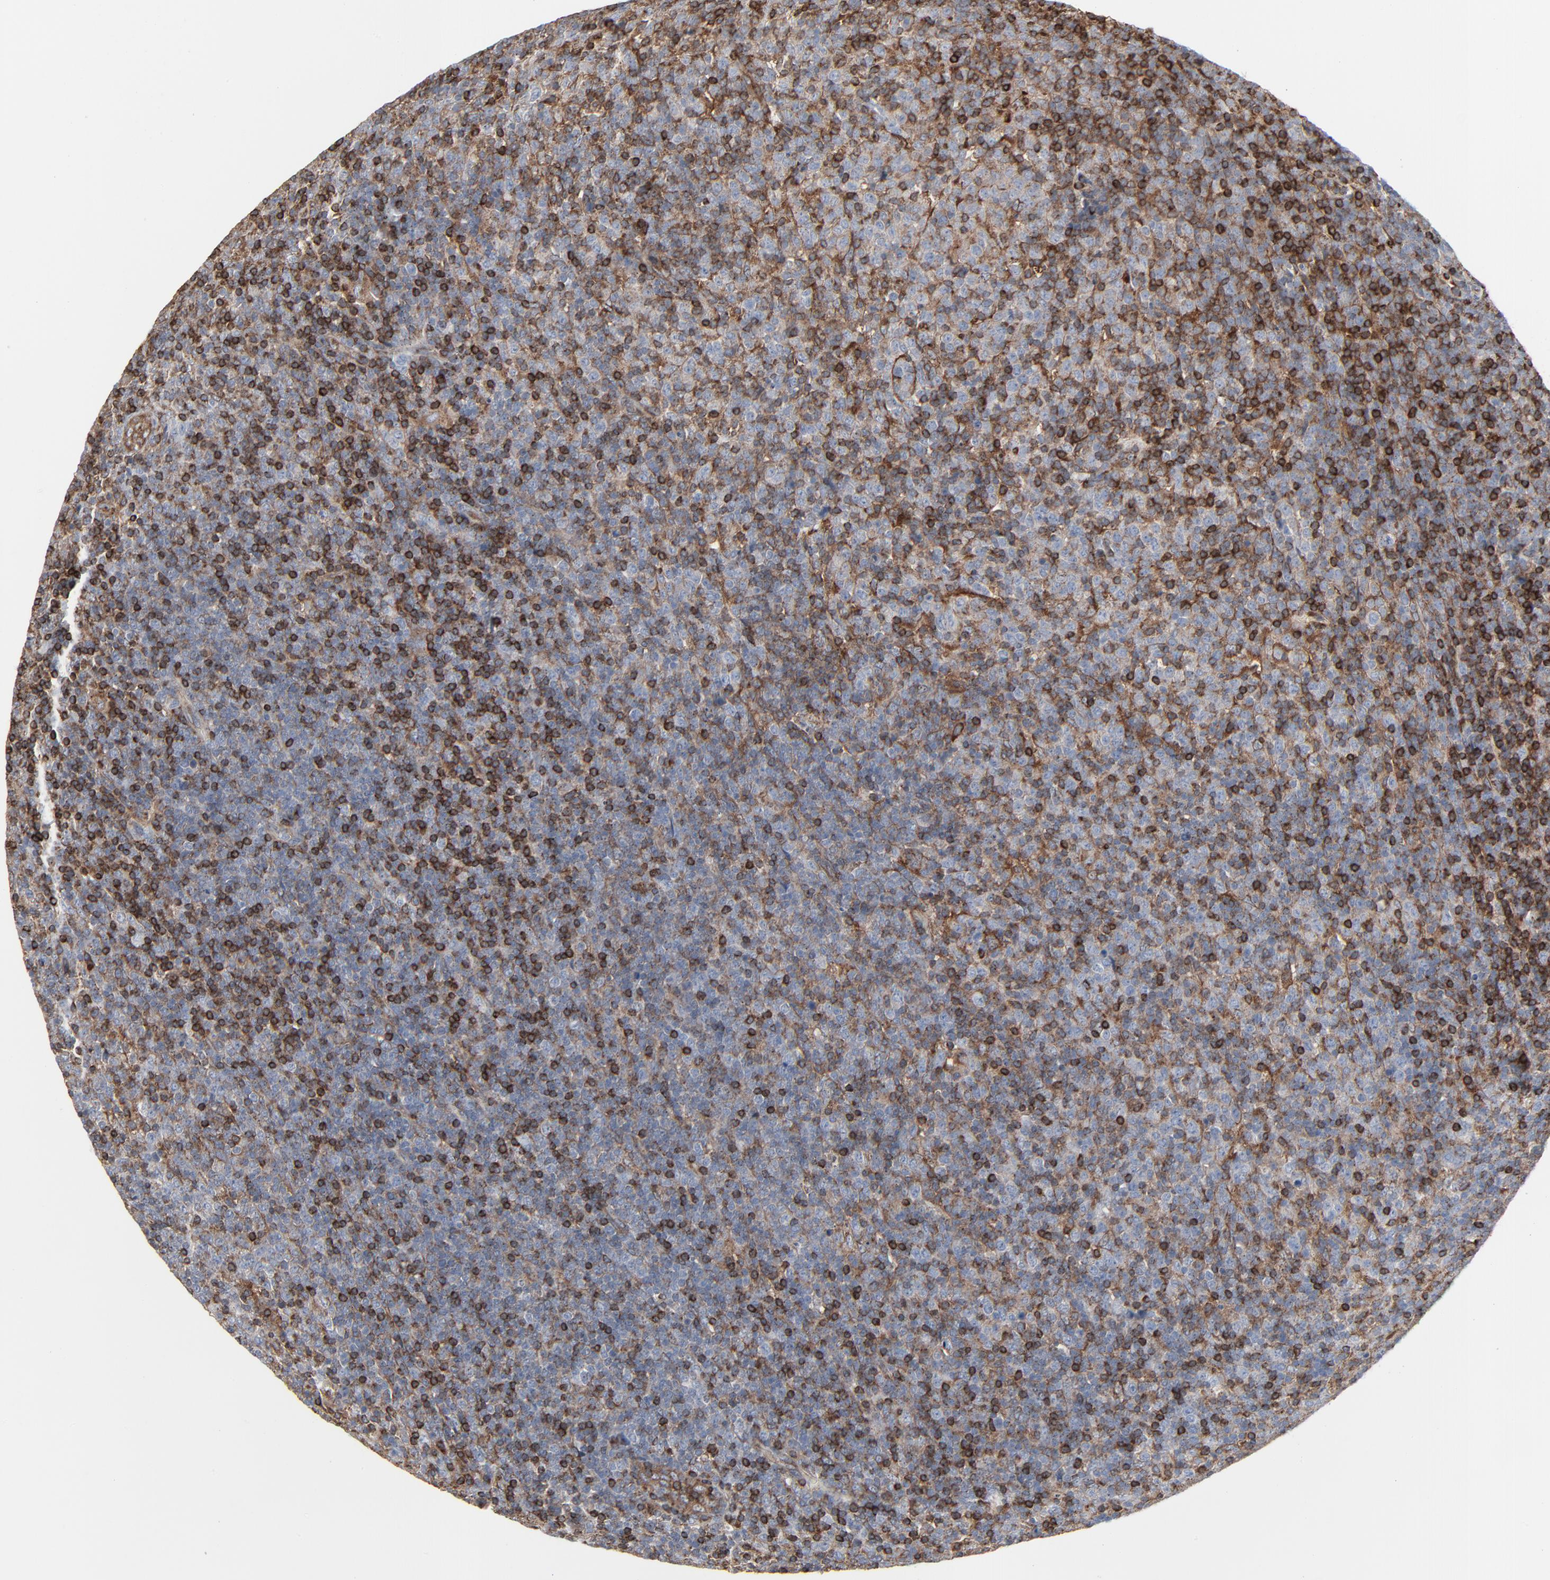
{"staining": {"intensity": "strong", "quantity": "25%-75%", "location": "nuclear"}, "tissue": "lymphoma", "cell_type": "Tumor cells", "image_type": "cancer", "snomed": [{"axis": "morphology", "description": "Malignant lymphoma, non-Hodgkin's type, Low grade"}, {"axis": "topography", "description": "Lymph node"}], "caption": "Immunohistochemical staining of human lymphoma demonstrates high levels of strong nuclear protein staining in approximately 25%-75% of tumor cells.", "gene": "OPTN", "patient": {"sex": "male", "age": 70}}